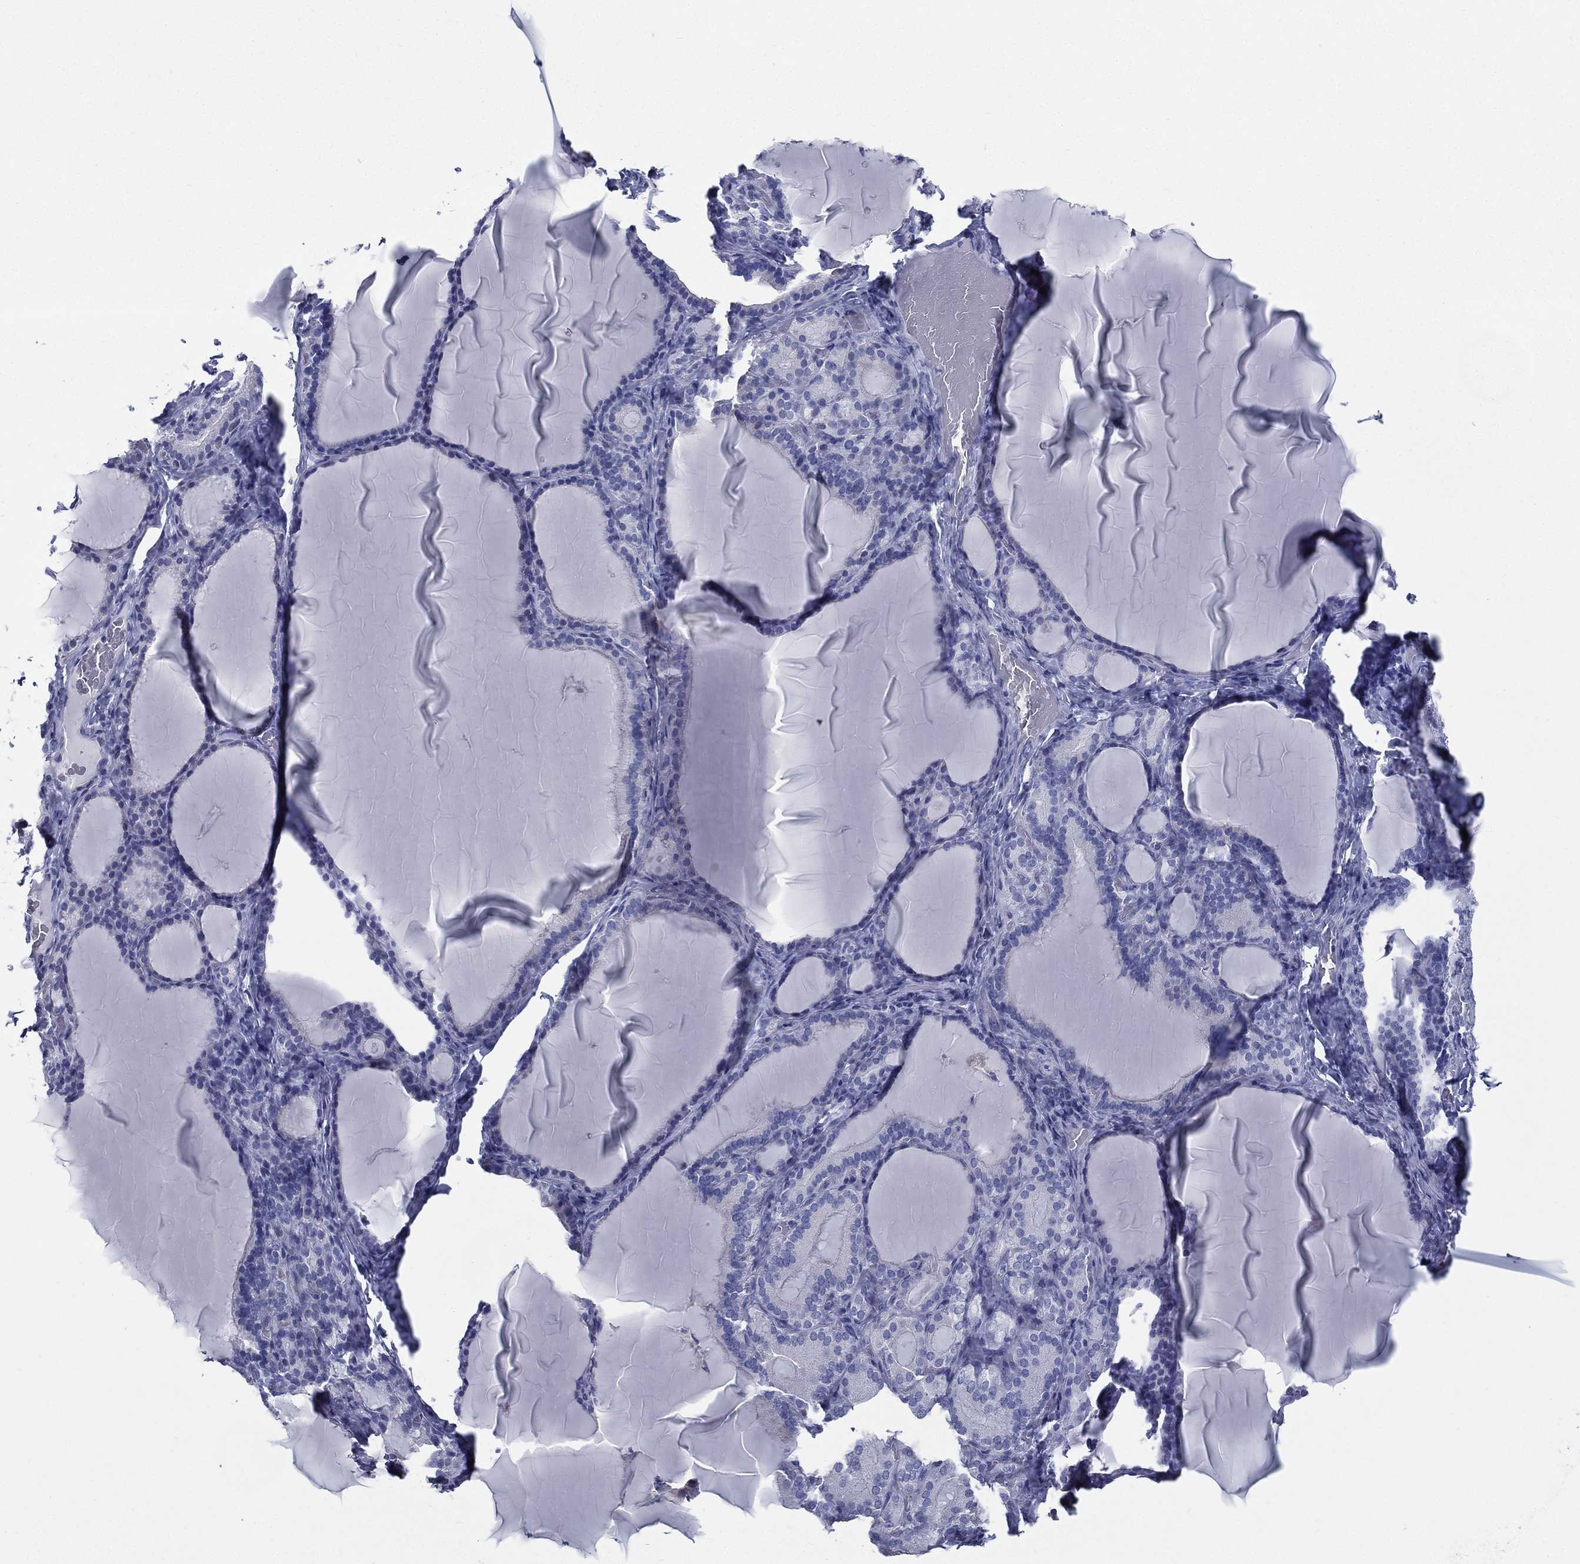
{"staining": {"intensity": "negative", "quantity": "none", "location": "none"}, "tissue": "thyroid gland", "cell_type": "Glandular cells", "image_type": "normal", "snomed": [{"axis": "morphology", "description": "Normal tissue, NOS"}, {"axis": "morphology", "description": "Hyperplasia, NOS"}, {"axis": "topography", "description": "Thyroid gland"}], "caption": "The image displays no significant staining in glandular cells of thyroid gland.", "gene": "RSPH4A", "patient": {"sex": "female", "age": 27}}